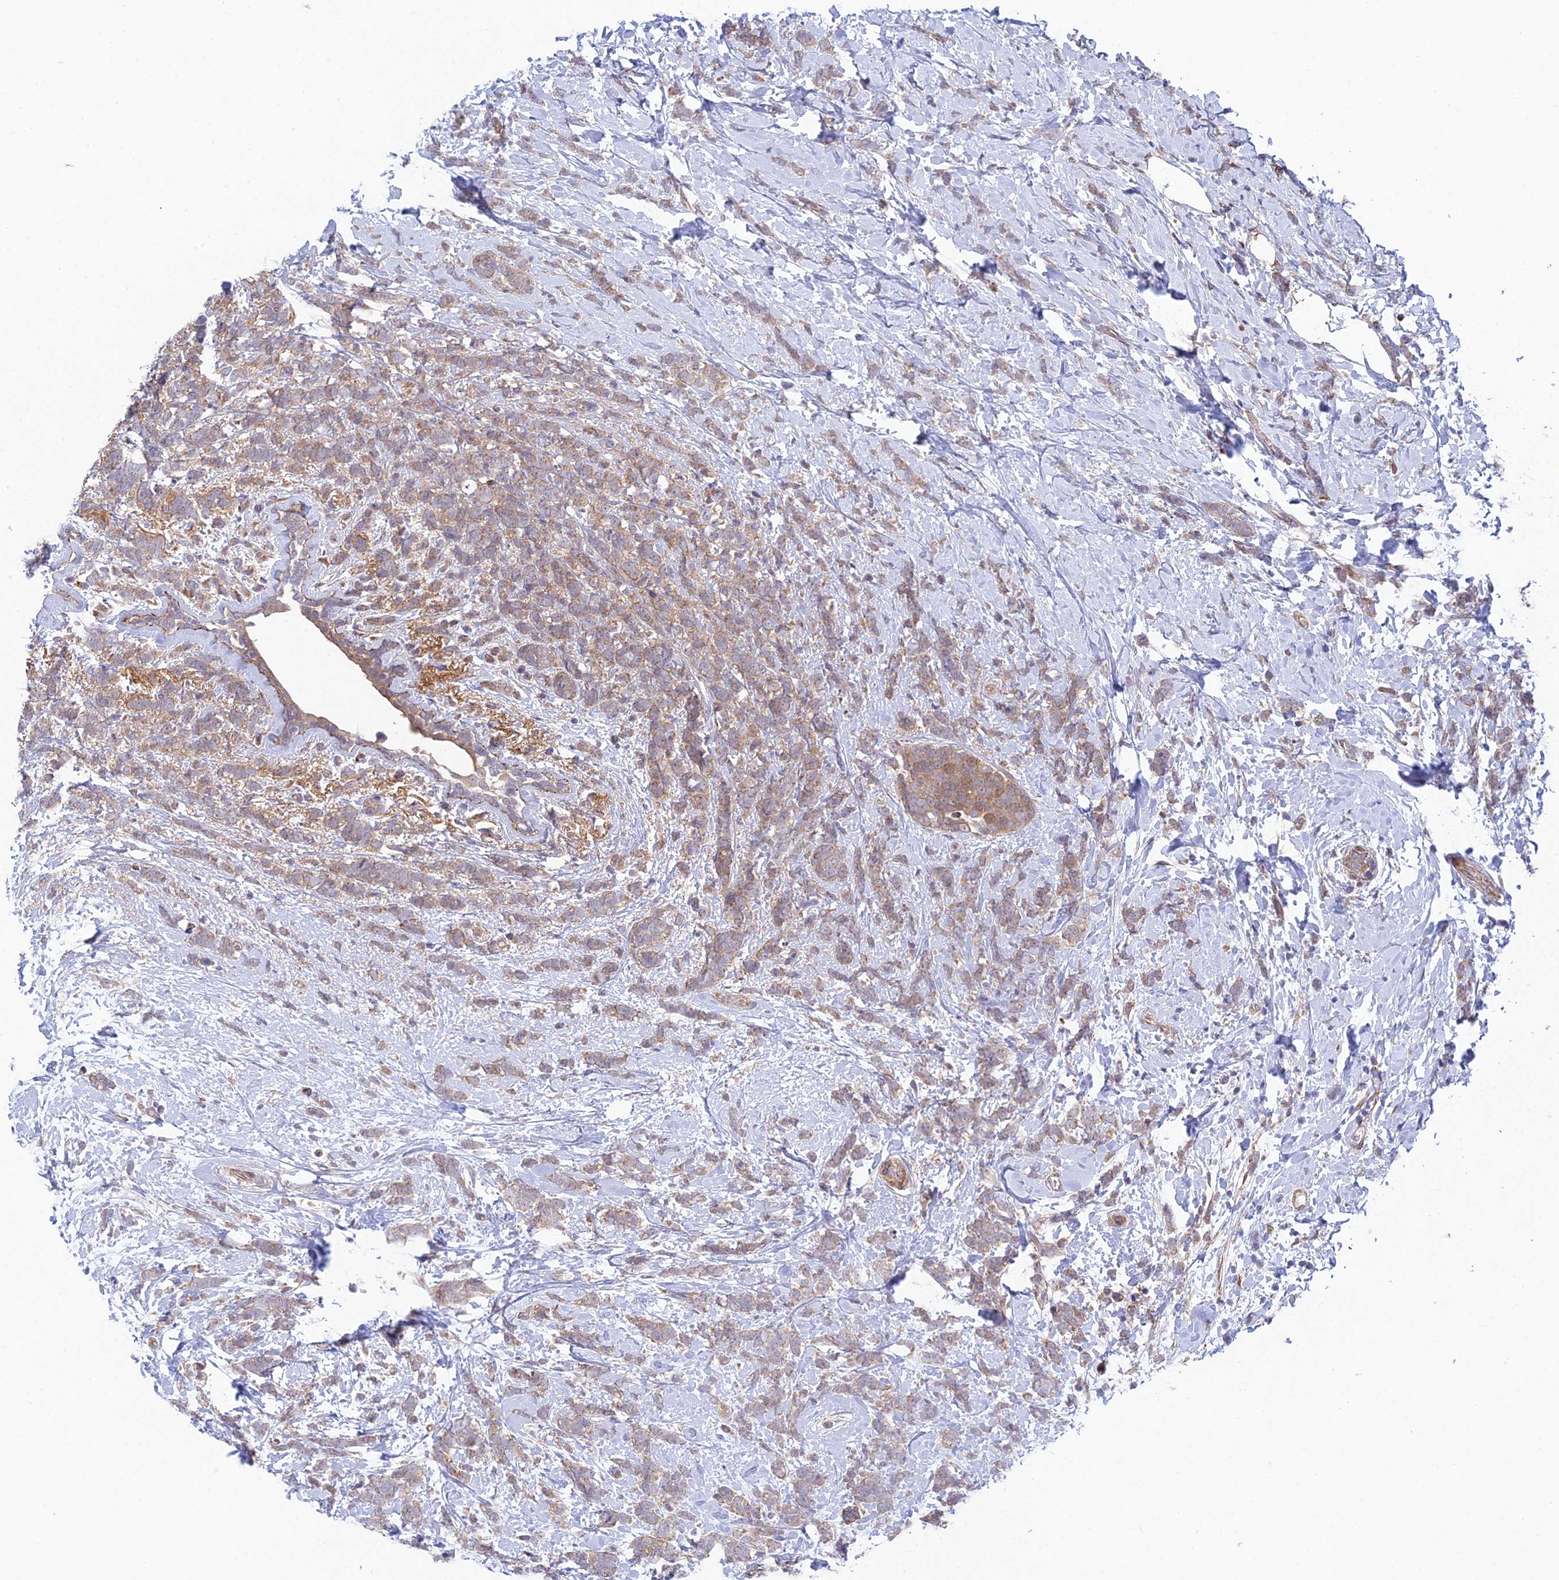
{"staining": {"intensity": "weak", "quantity": ">75%", "location": "cytoplasmic/membranous"}, "tissue": "breast cancer", "cell_type": "Tumor cells", "image_type": "cancer", "snomed": [{"axis": "morphology", "description": "Lobular carcinoma"}, {"axis": "topography", "description": "Breast"}], "caption": "The micrograph demonstrates immunohistochemical staining of breast cancer (lobular carcinoma). There is weak cytoplasmic/membranous staining is identified in about >75% of tumor cells.", "gene": "INCA1", "patient": {"sex": "female", "age": 58}}